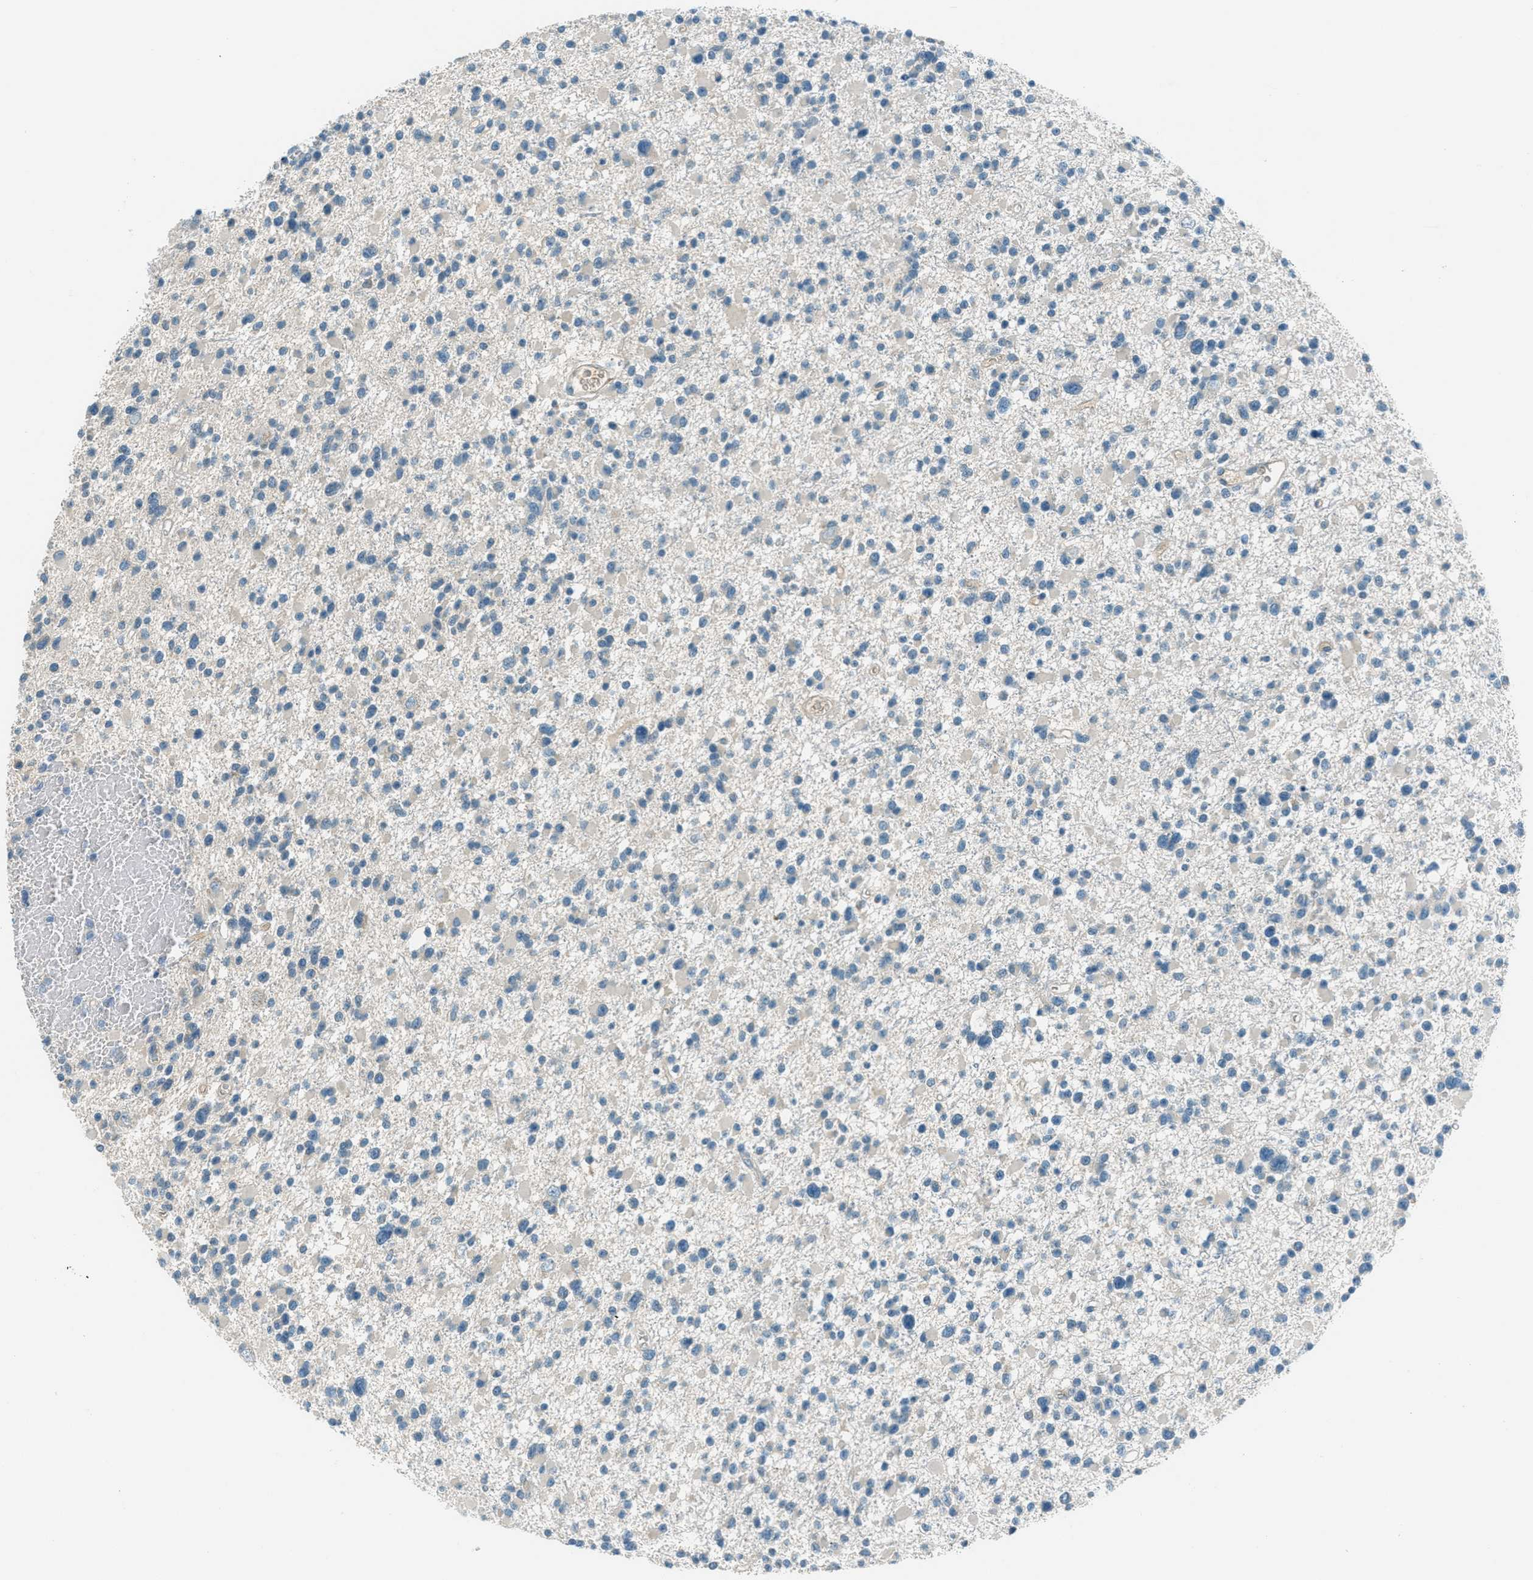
{"staining": {"intensity": "negative", "quantity": "none", "location": "none"}, "tissue": "glioma", "cell_type": "Tumor cells", "image_type": "cancer", "snomed": [{"axis": "morphology", "description": "Glioma, malignant, Low grade"}, {"axis": "topography", "description": "Brain"}], "caption": "Immunohistochemistry (IHC) micrograph of low-grade glioma (malignant) stained for a protein (brown), which demonstrates no expression in tumor cells.", "gene": "MSLN", "patient": {"sex": "female", "age": 22}}